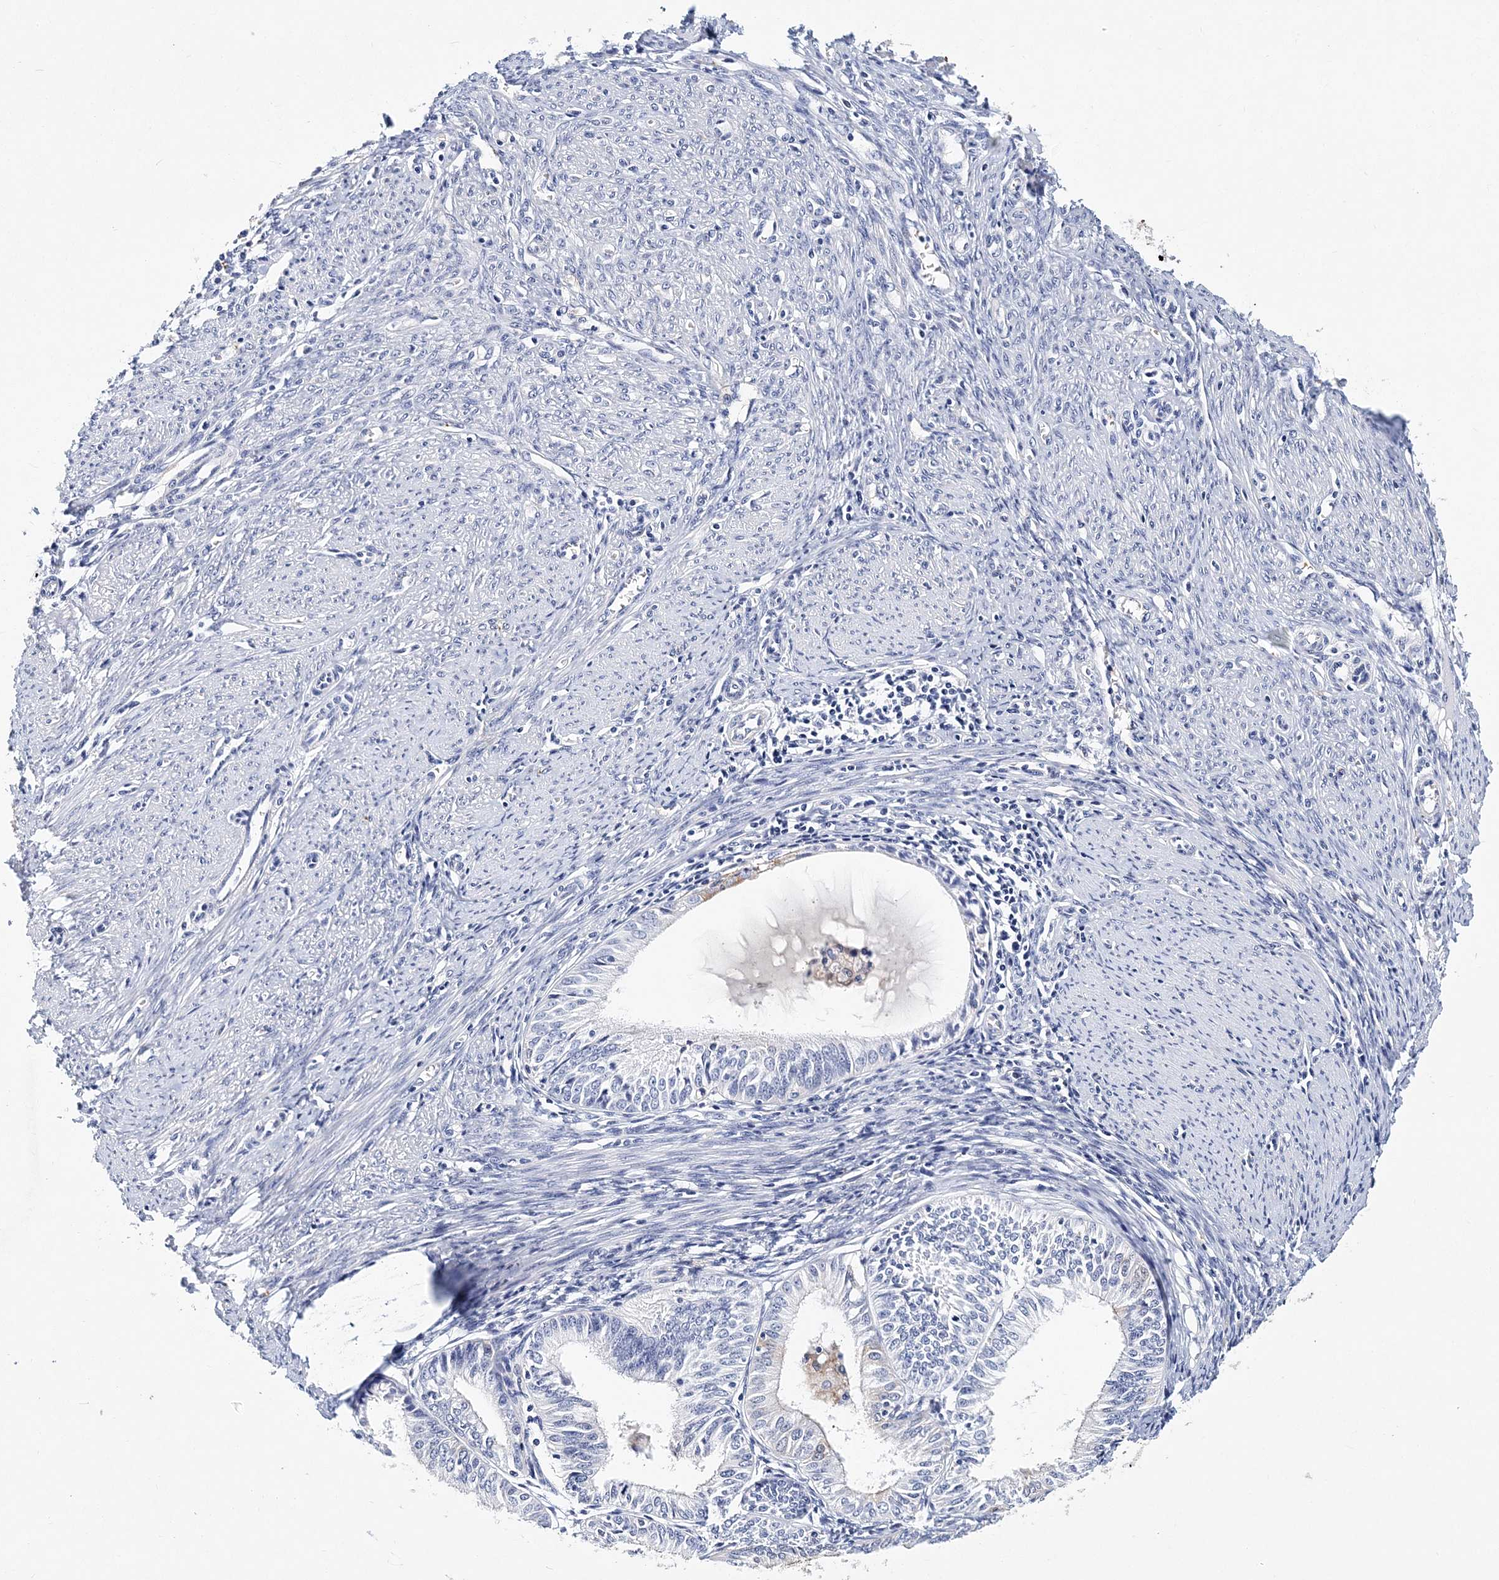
{"staining": {"intensity": "negative", "quantity": "none", "location": "none"}, "tissue": "endometrial cancer", "cell_type": "Tumor cells", "image_type": "cancer", "snomed": [{"axis": "morphology", "description": "Adenocarcinoma, NOS"}, {"axis": "topography", "description": "Endometrium"}], "caption": "Photomicrograph shows no protein positivity in tumor cells of adenocarcinoma (endometrial) tissue.", "gene": "ITGA2B", "patient": {"sex": "female", "age": 51}}